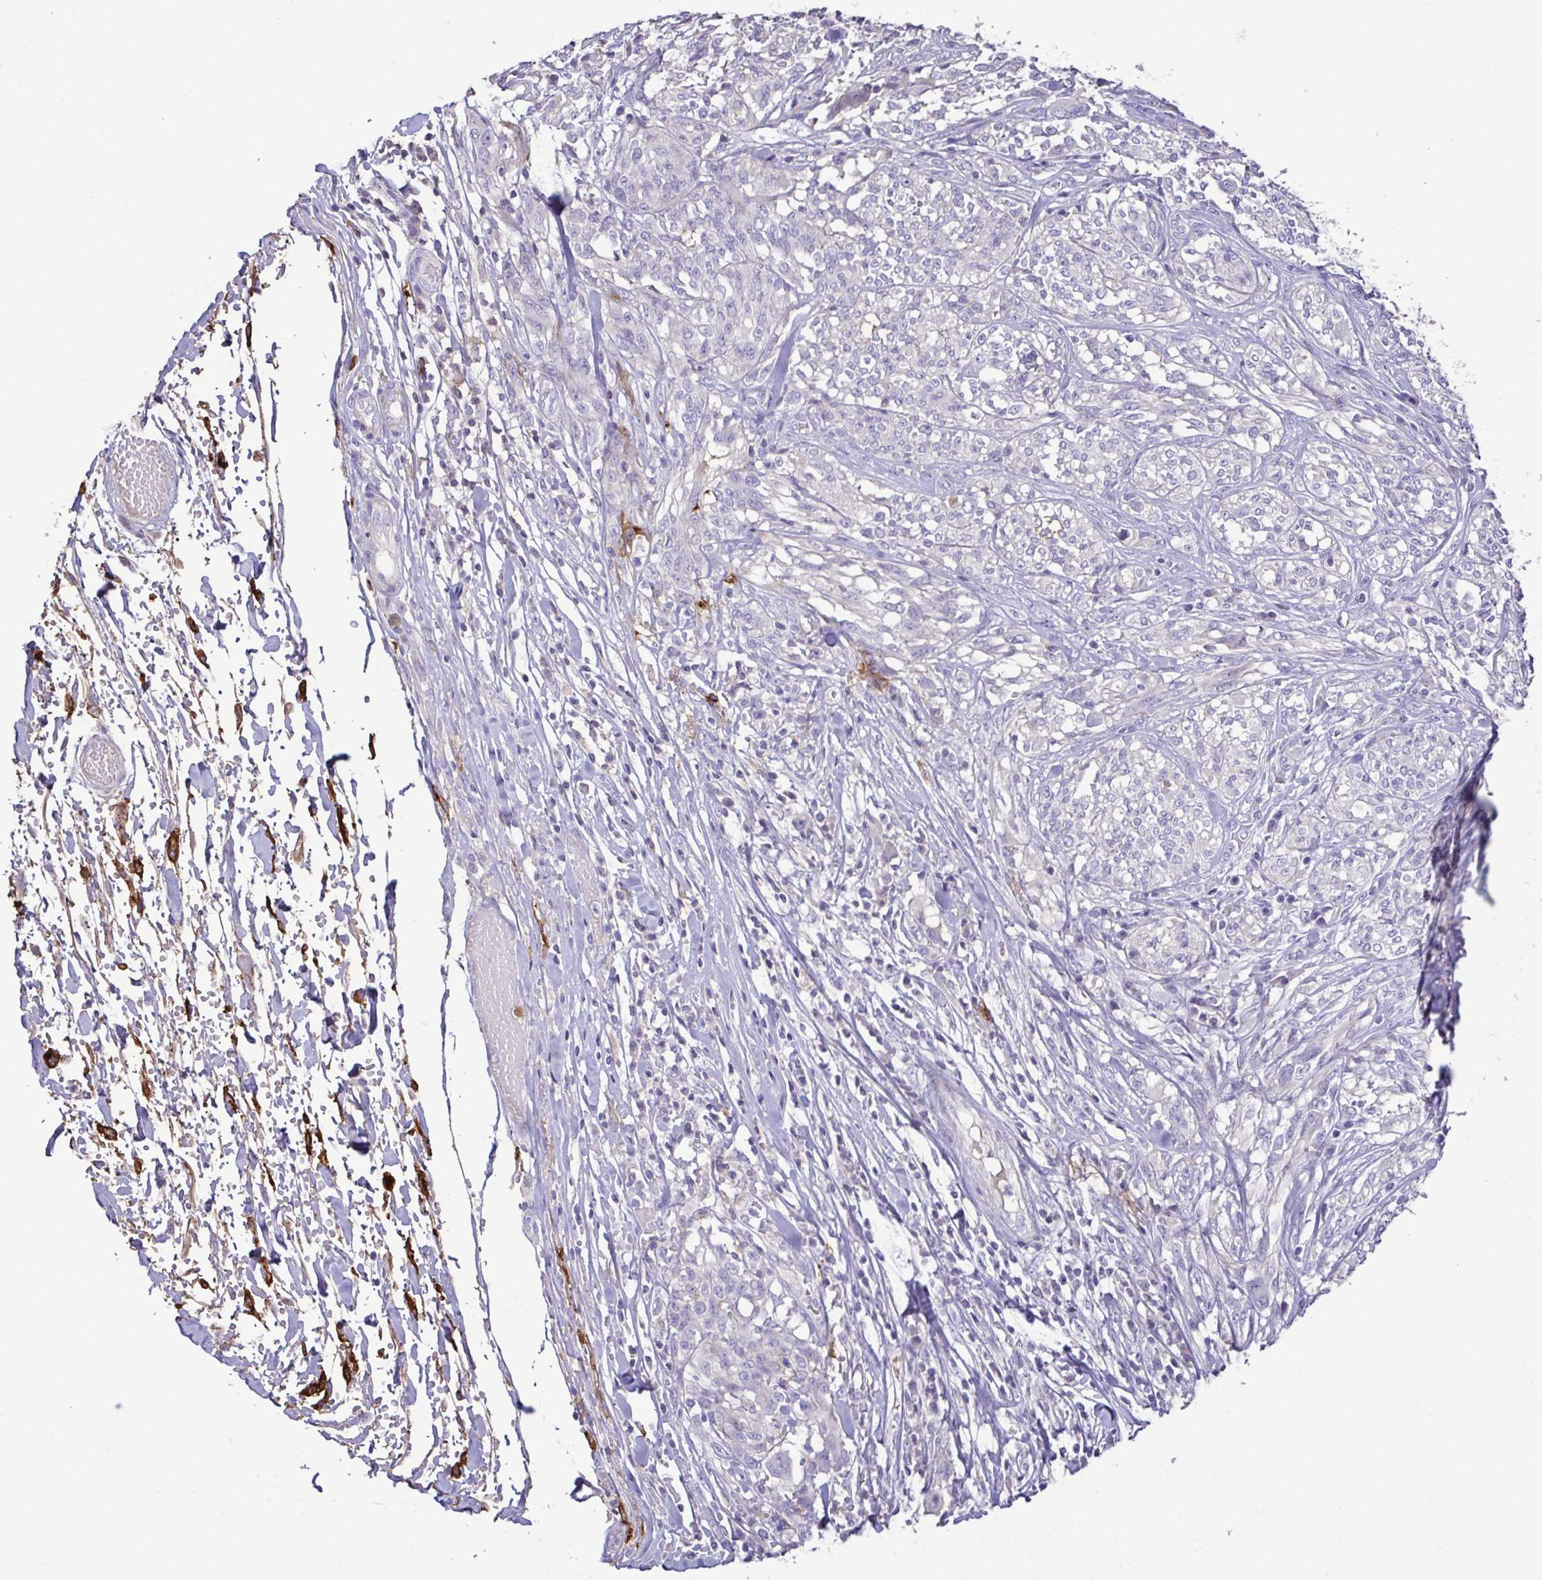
{"staining": {"intensity": "negative", "quantity": "none", "location": "none"}, "tissue": "melanoma", "cell_type": "Tumor cells", "image_type": "cancer", "snomed": [{"axis": "morphology", "description": "Malignant melanoma, NOS"}, {"axis": "topography", "description": "Skin"}], "caption": "A photomicrograph of human malignant melanoma is negative for staining in tumor cells.", "gene": "MARCO", "patient": {"sex": "female", "age": 91}}